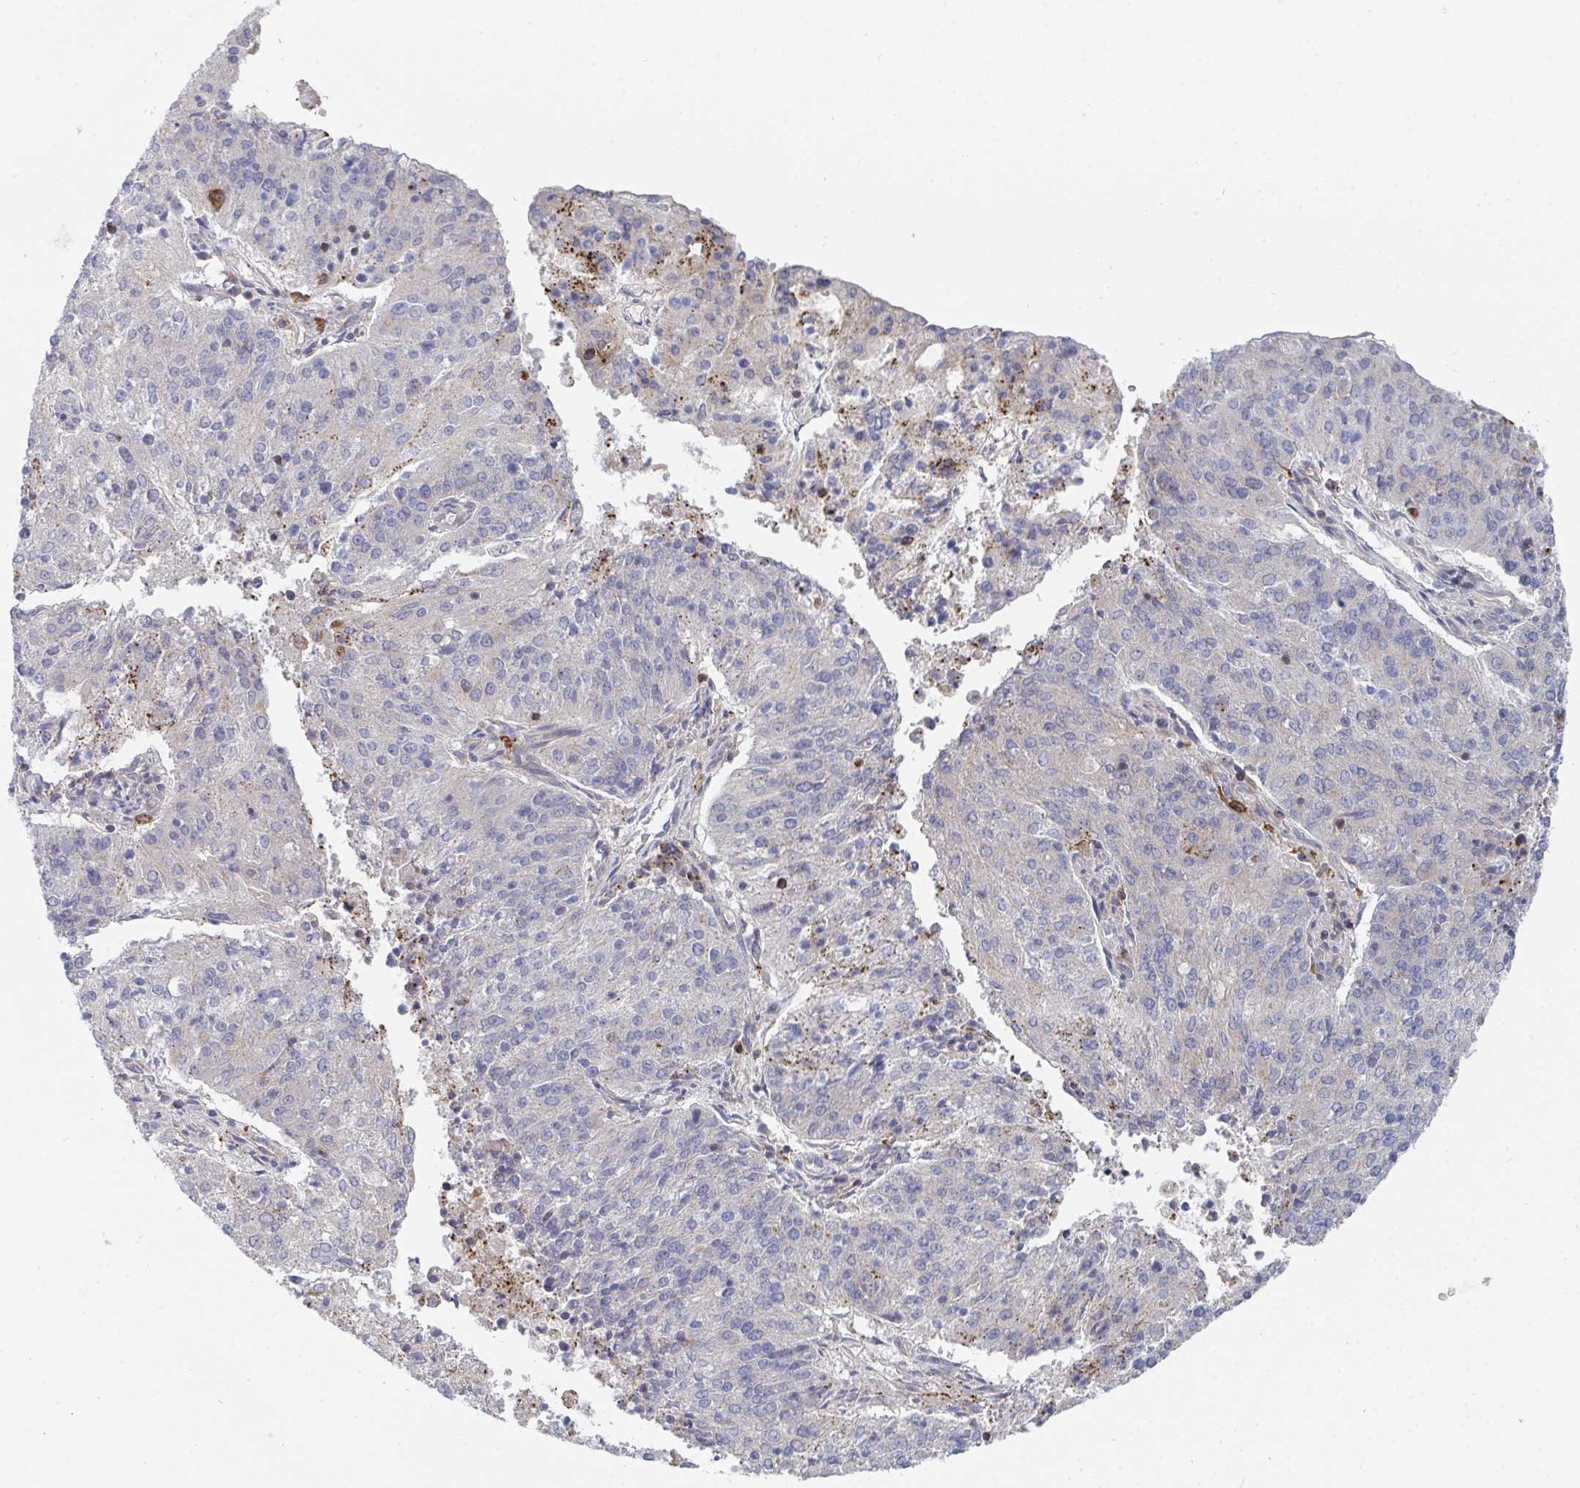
{"staining": {"intensity": "negative", "quantity": "none", "location": "none"}, "tissue": "endometrial cancer", "cell_type": "Tumor cells", "image_type": "cancer", "snomed": [{"axis": "morphology", "description": "Adenocarcinoma, NOS"}, {"axis": "topography", "description": "Endometrium"}], "caption": "Immunohistochemistry of adenocarcinoma (endometrial) displays no positivity in tumor cells. Nuclei are stained in blue.", "gene": "FRMD3", "patient": {"sex": "female", "age": 82}}